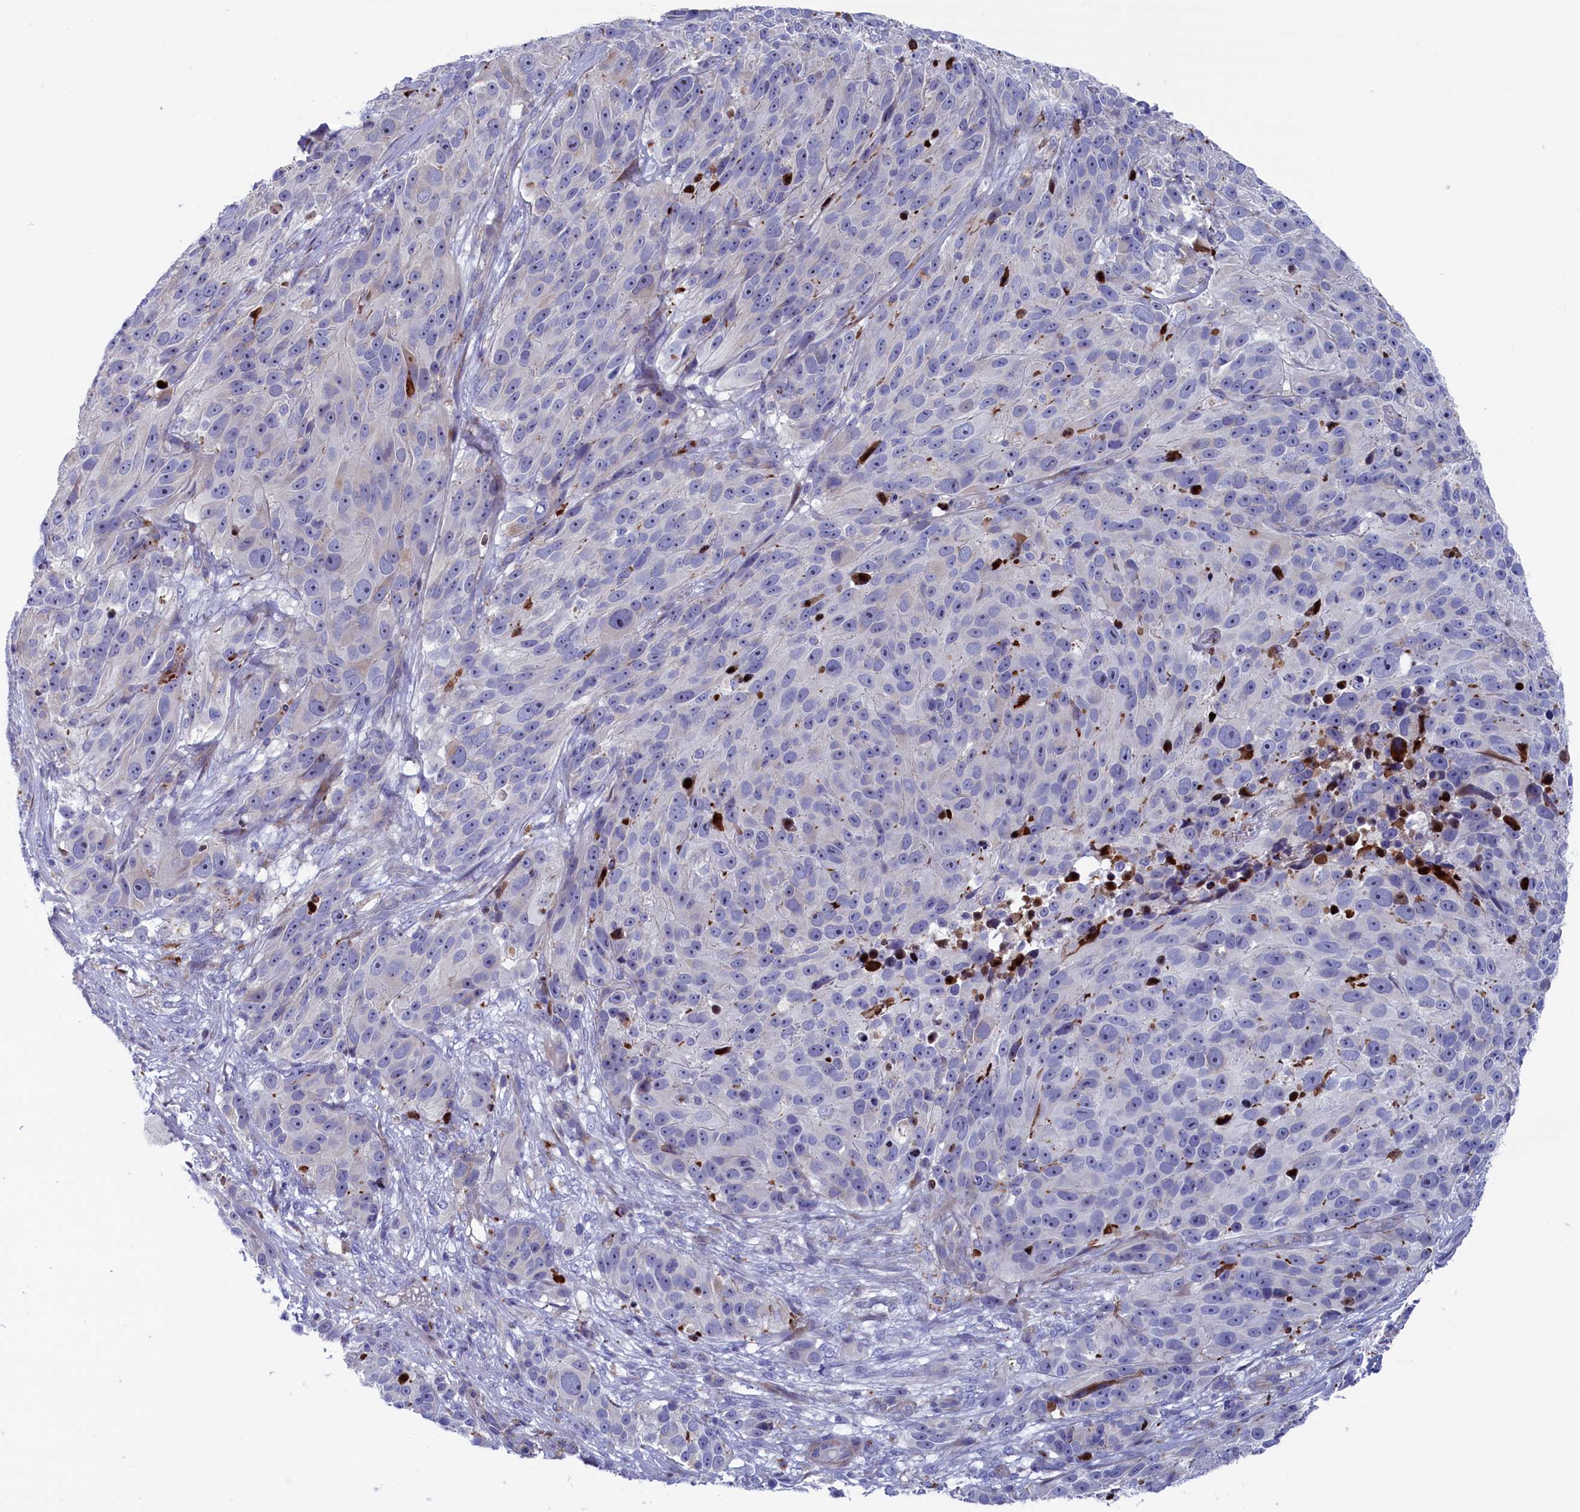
{"staining": {"intensity": "negative", "quantity": "none", "location": "none"}, "tissue": "melanoma", "cell_type": "Tumor cells", "image_type": "cancer", "snomed": [{"axis": "morphology", "description": "Malignant melanoma, NOS"}, {"axis": "topography", "description": "Skin"}], "caption": "Immunohistochemistry (IHC) of melanoma exhibits no expression in tumor cells.", "gene": "NUDT7", "patient": {"sex": "male", "age": 84}}